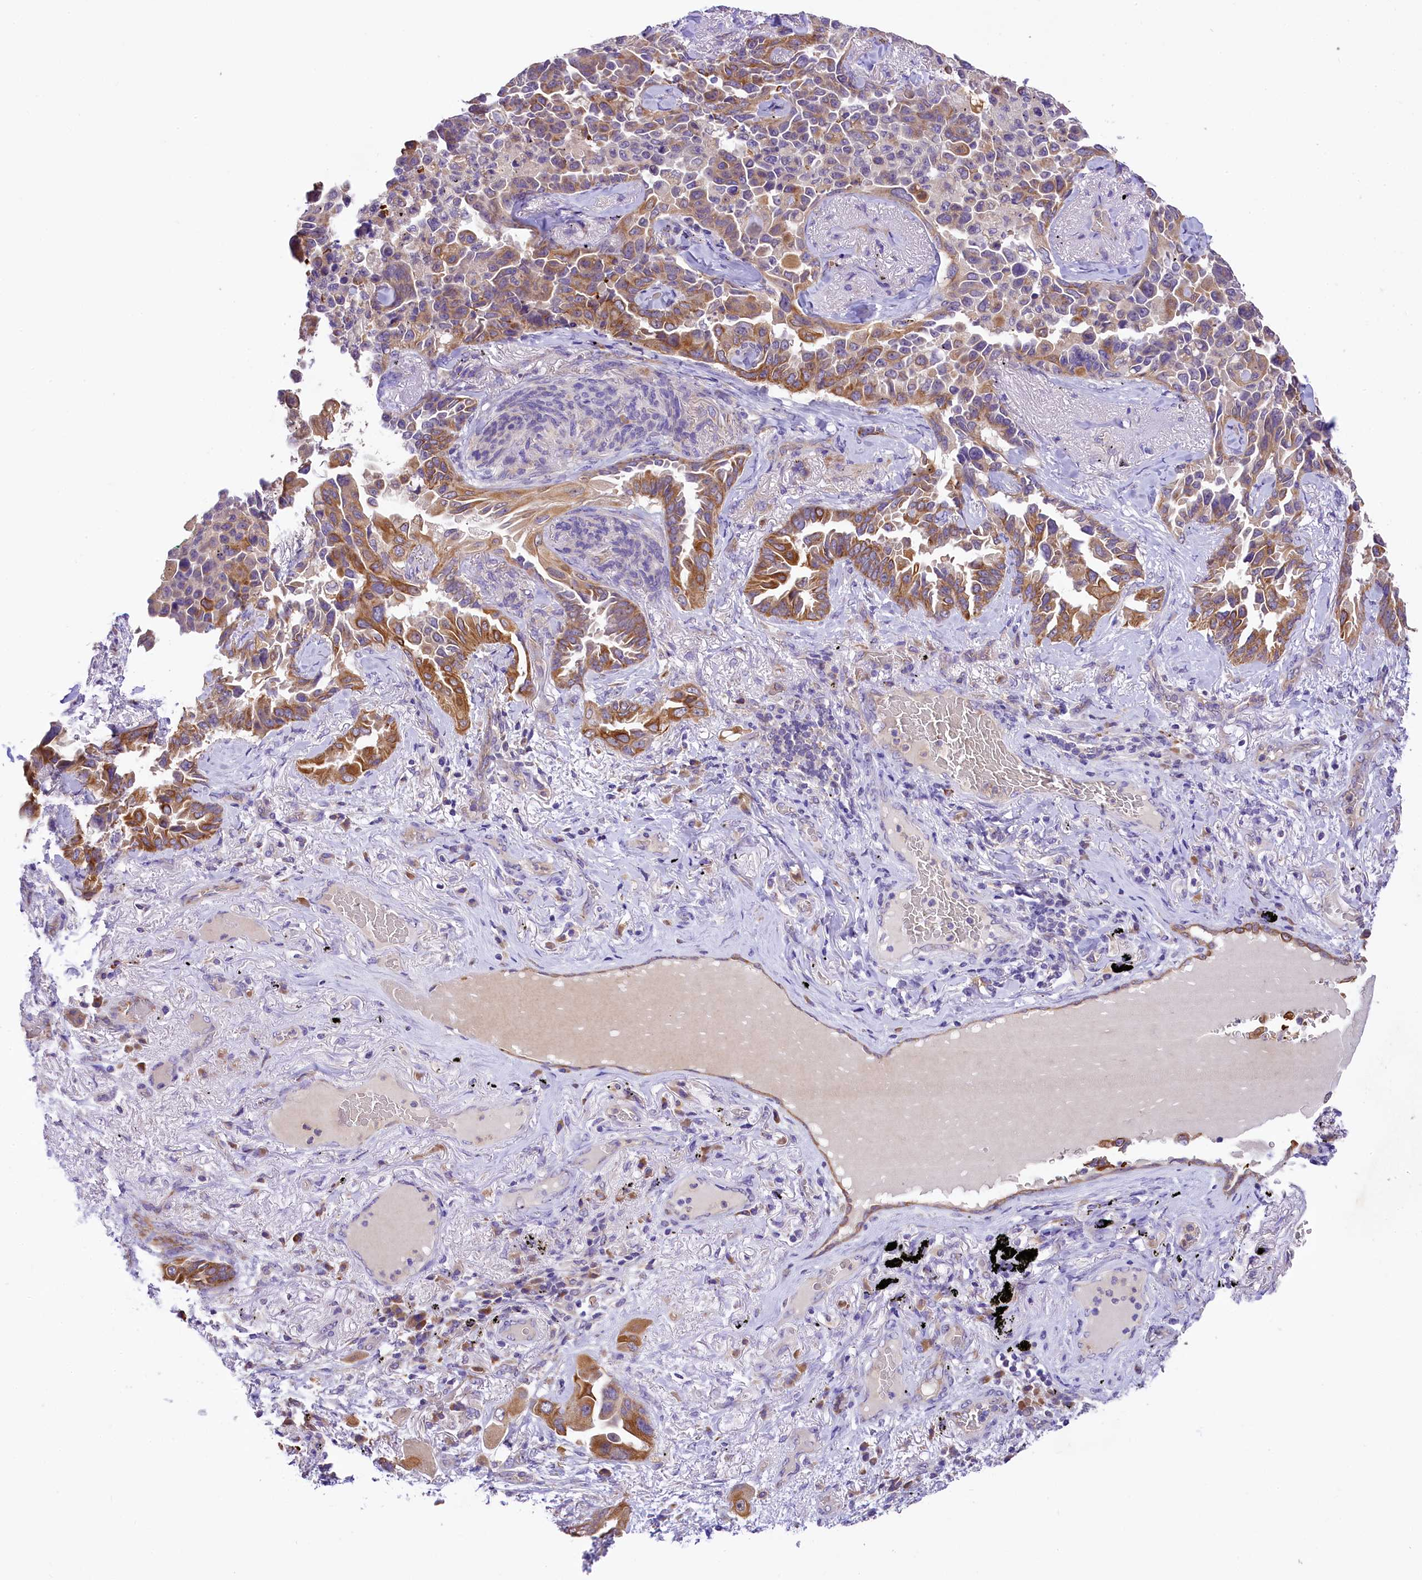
{"staining": {"intensity": "moderate", "quantity": ">75%", "location": "cytoplasmic/membranous"}, "tissue": "lung cancer", "cell_type": "Tumor cells", "image_type": "cancer", "snomed": [{"axis": "morphology", "description": "Adenocarcinoma, NOS"}, {"axis": "topography", "description": "Lung"}], "caption": "Lung adenocarcinoma stained for a protein (brown) exhibits moderate cytoplasmic/membranous positive positivity in about >75% of tumor cells.", "gene": "LARP4", "patient": {"sex": "female", "age": 67}}